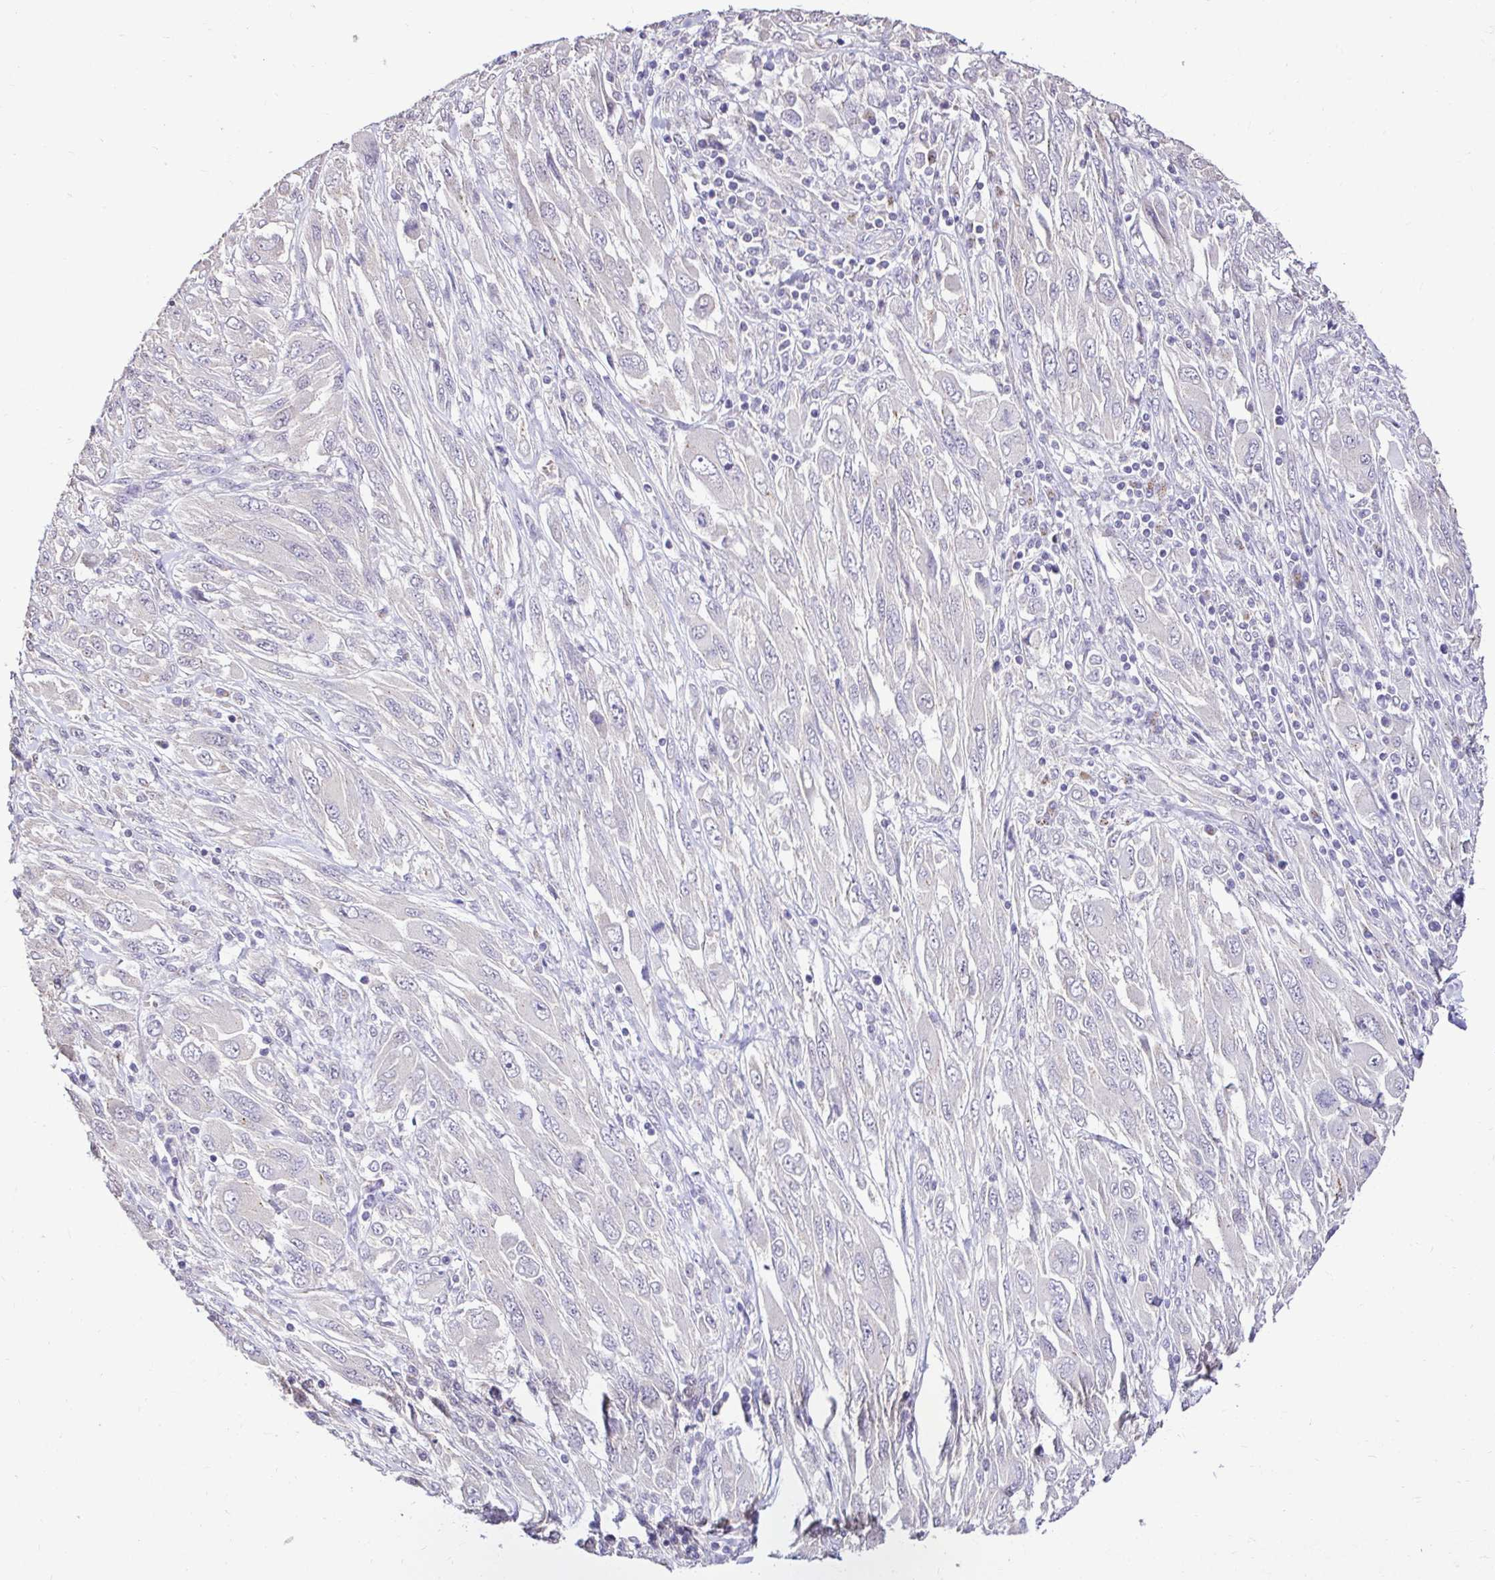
{"staining": {"intensity": "negative", "quantity": "none", "location": "none"}, "tissue": "melanoma", "cell_type": "Tumor cells", "image_type": "cancer", "snomed": [{"axis": "morphology", "description": "Malignant melanoma, NOS"}, {"axis": "topography", "description": "Skin"}], "caption": "A micrograph of human malignant melanoma is negative for staining in tumor cells.", "gene": "KIAA1210", "patient": {"sex": "female", "age": 91}}